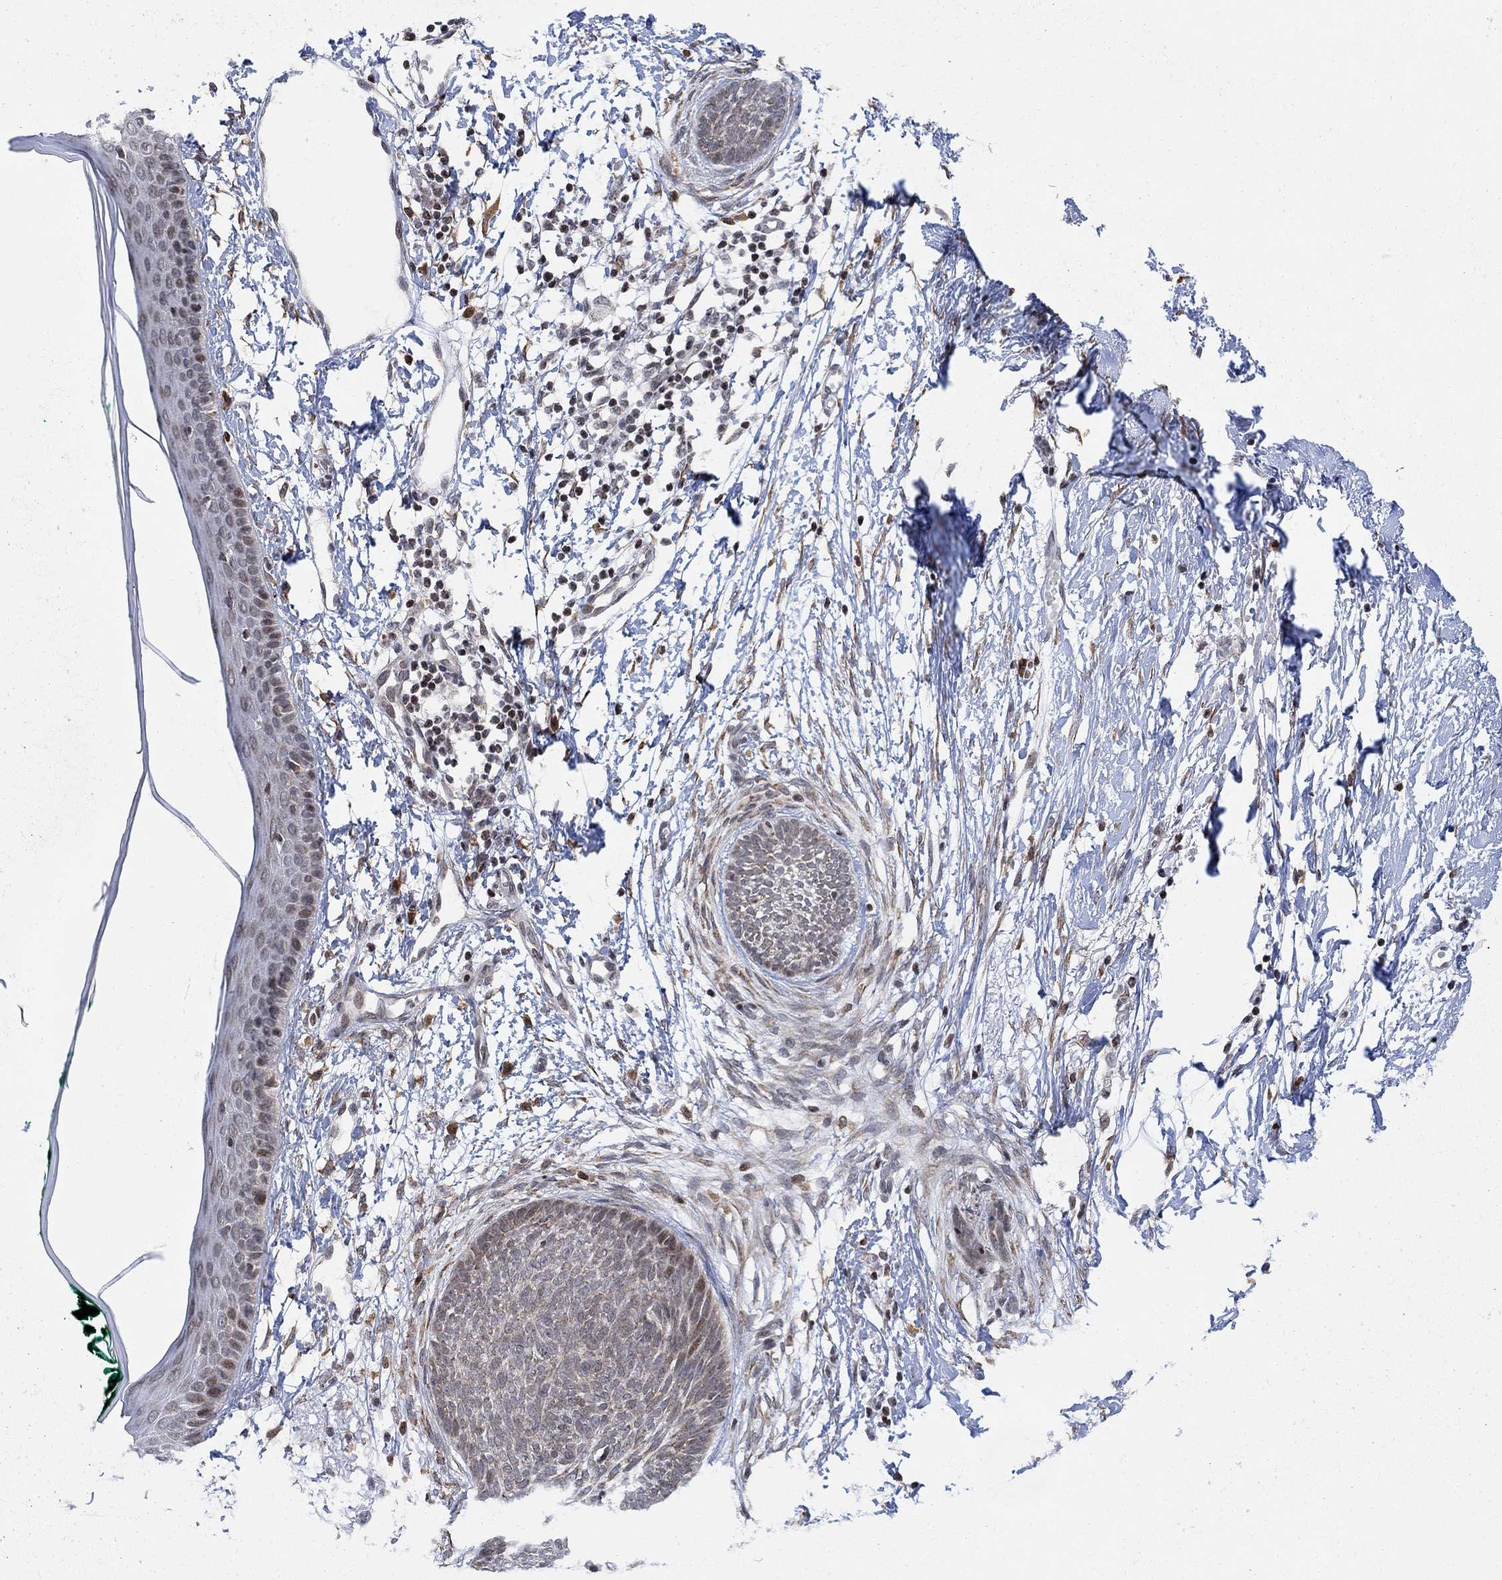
{"staining": {"intensity": "weak", "quantity": "<25%", "location": "nuclear"}, "tissue": "skin cancer", "cell_type": "Tumor cells", "image_type": "cancer", "snomed": [{"axis": "morphology", "description": "Normal tissue, NOS"}, {"axis": "morphology", "description": "Basal cell carcinoma"}, {"axis": "topography", "description": "Skin"}], "caption": "Tumor cells show no significant positivity in skin basal cell carcinoma. The staining was performed using DAB (3,3'-diaminobenzidine) to visualize the protein expression in brown, while the nuclei were stained in blue with hematoxylin (Magnification: 20x).", "gene": "ABHD14A", "patient": {"sex": "male", "age": 84}}